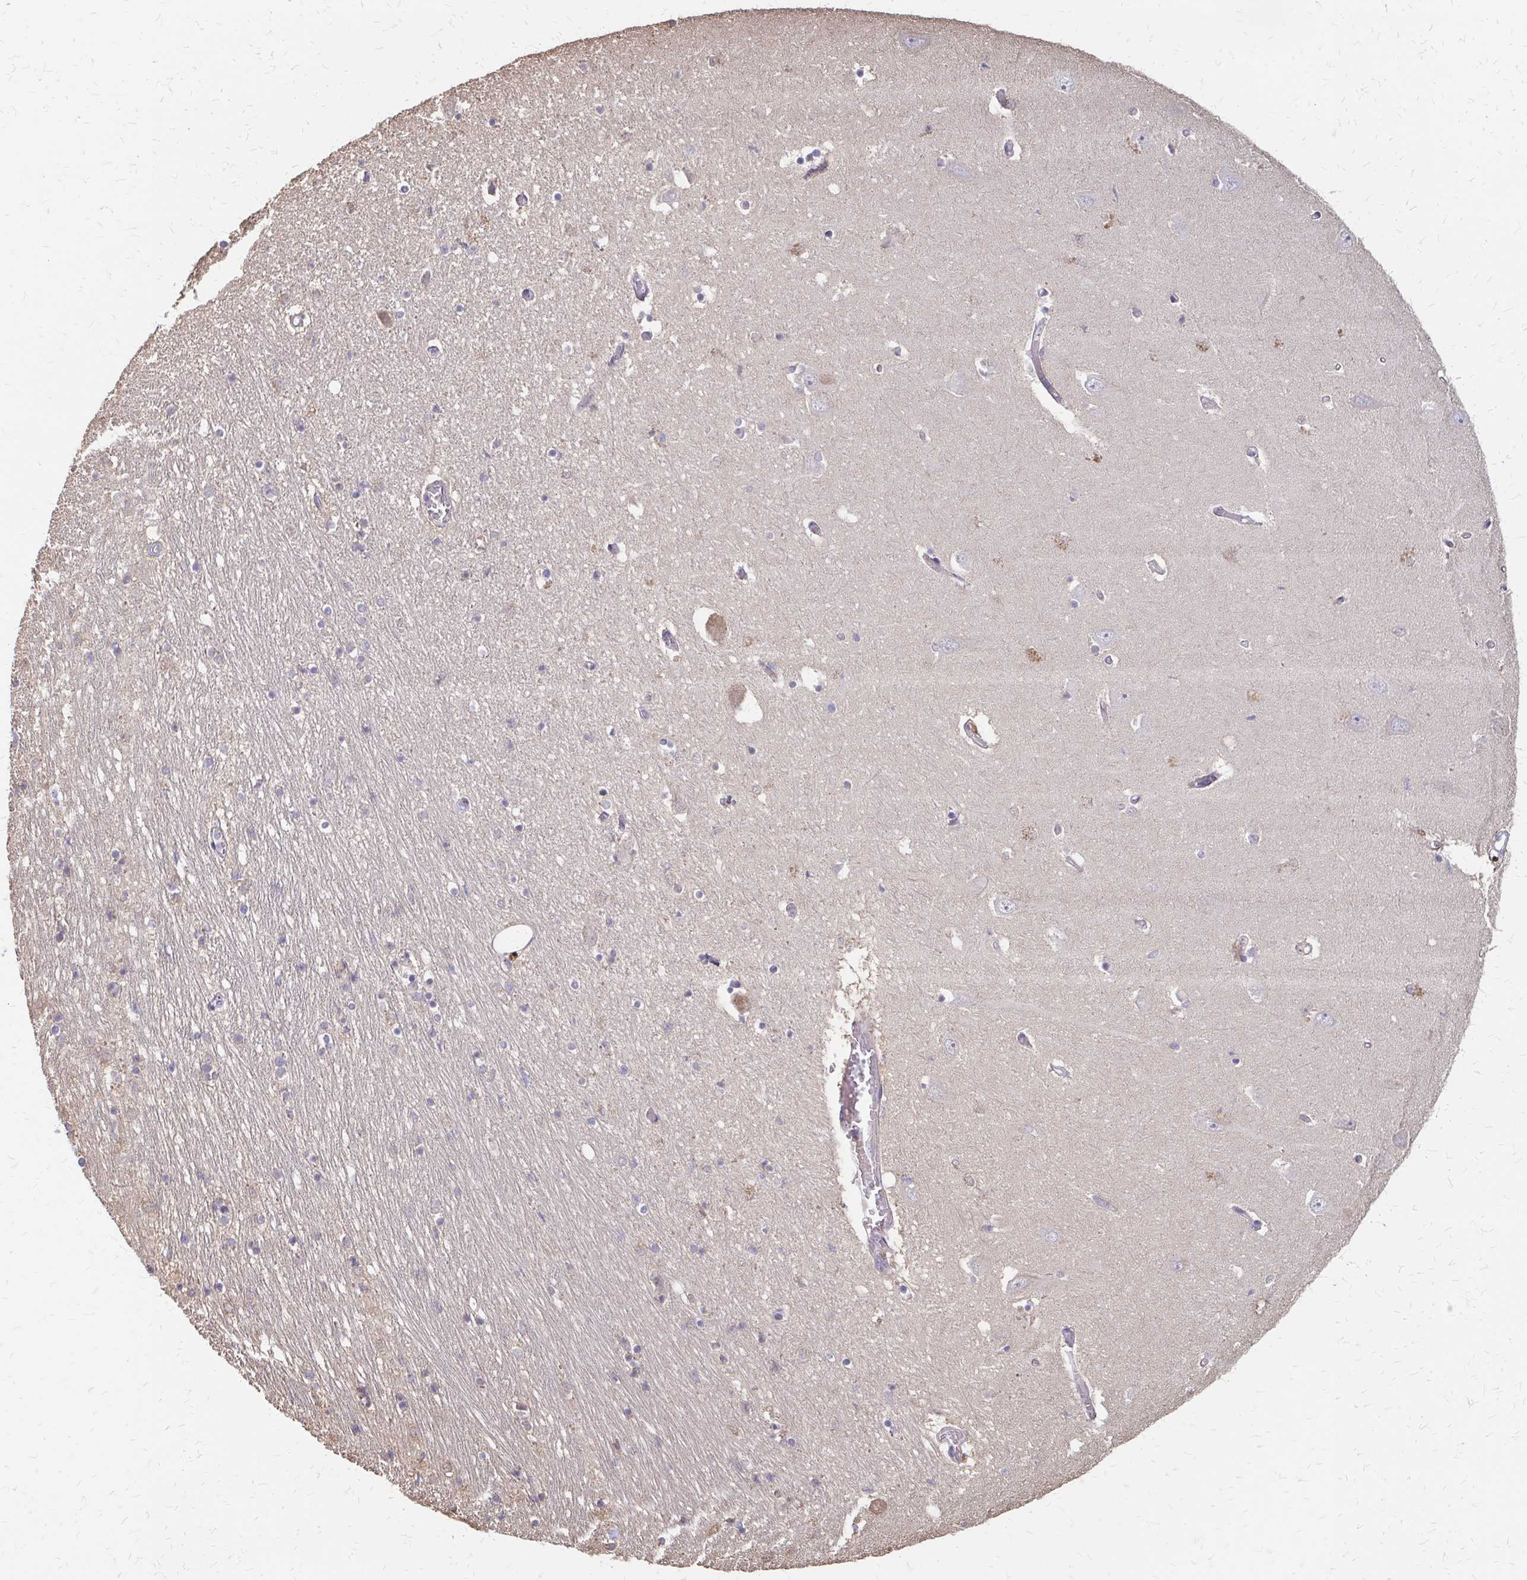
{"staining": {"intensity": "weak", "quantity": "<25%", "location": "cytoplasmic/membranous"}, "tissue": "caudate", "cell_type": "Glial cells", "image_type": "normal", "snomed": [{"axis": "morphology", "description": "Normal tissue, NOS"}, {"axis": "topography", "description": "Lateral ventricle wall"}, {"axis": "topography", "description": "Hippocampus"}], "caption": "Protein analysis of unremarkable caudate displays no significant positivity in glial cells.", "gene": "IFI44L", "patient": {"sex": "female", "age": 63}}